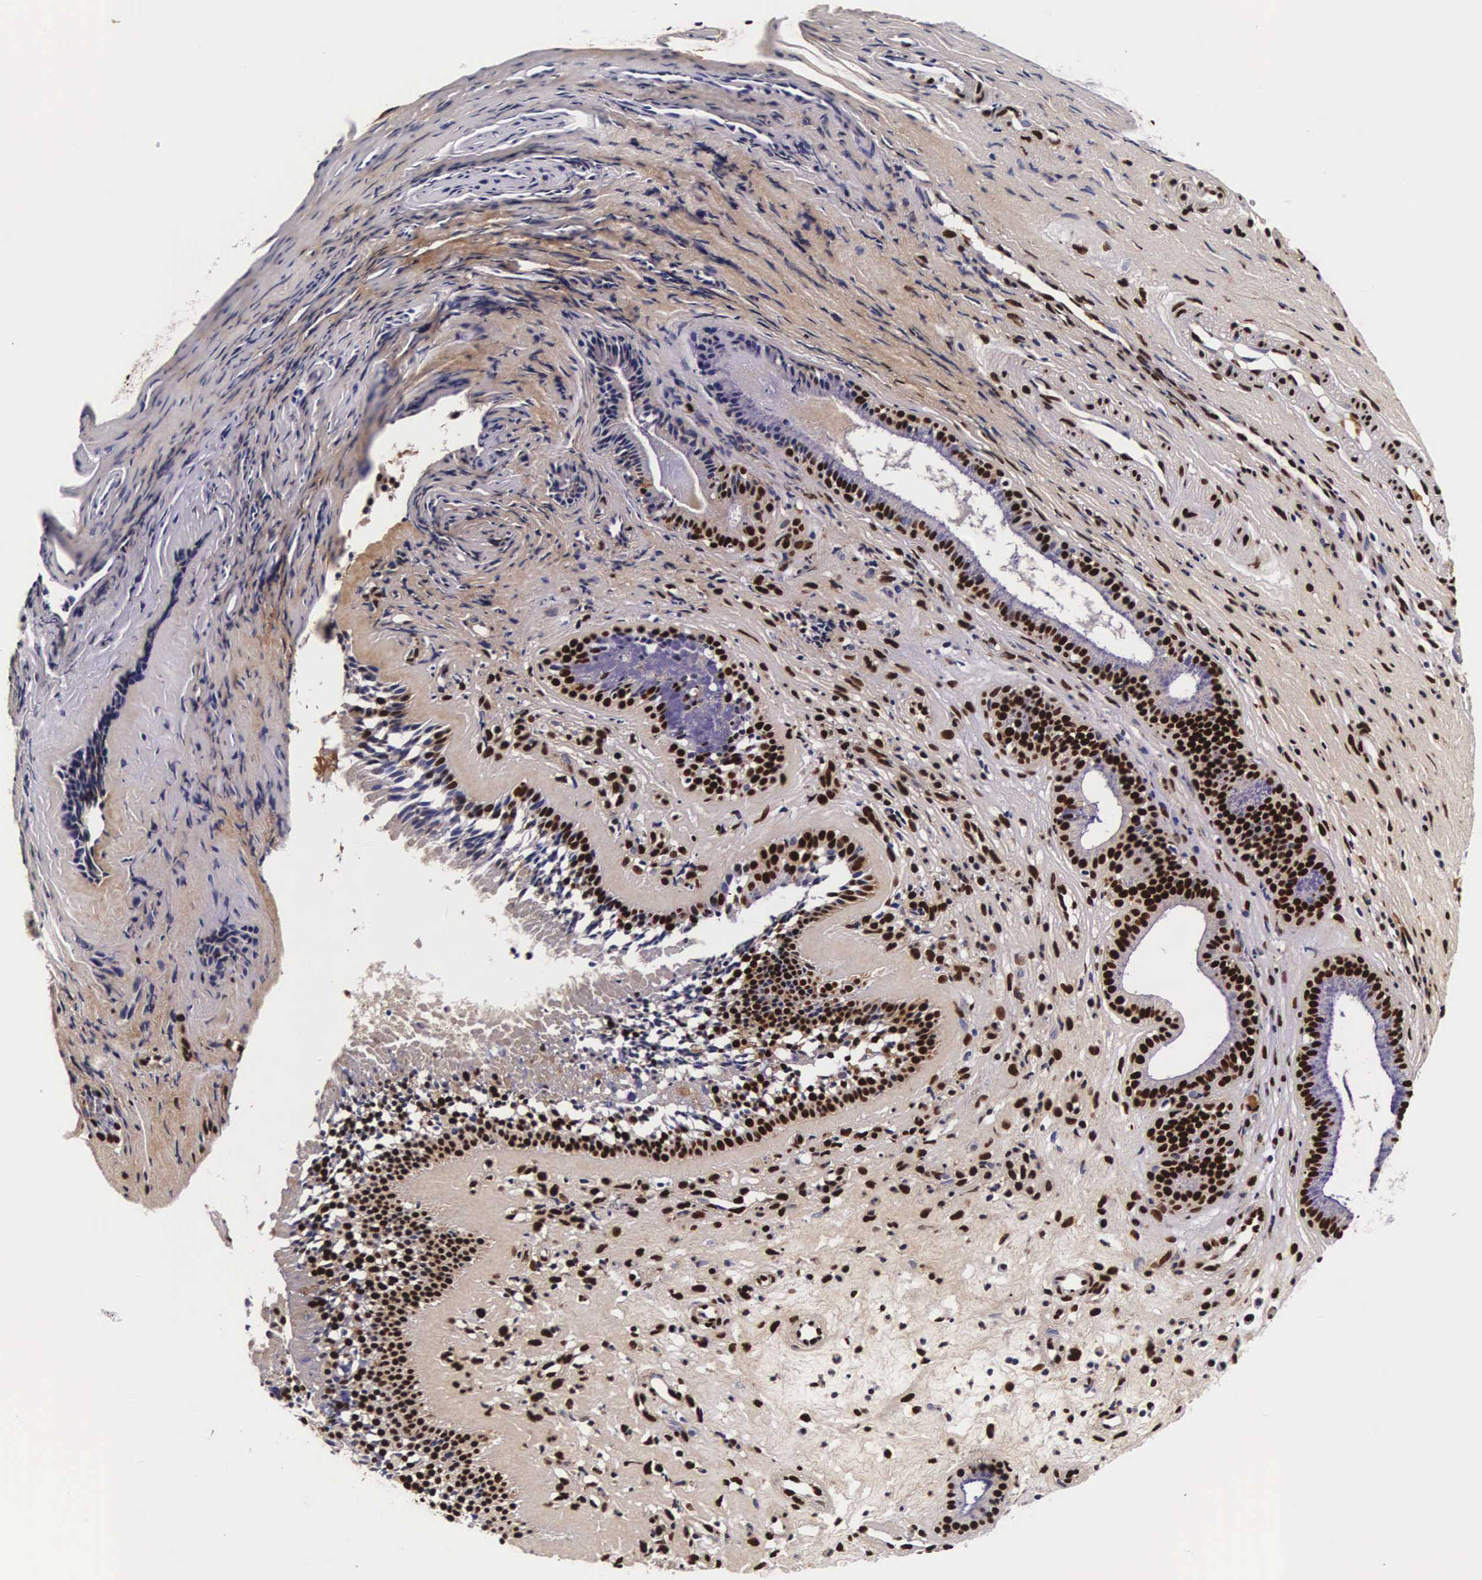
{"staining": {"intensity": "strong", "quantity": "25%-75%", "location": "nuclear"}, "tissue": "nasopharynx", "cell_type": "Respiratory epithelial cells", "image_type": "normal", "snomed": [{"axis": "morphology", "description": "Normal tissue, NOS"}, {"axis": "topography", "description": "Nasopharynx"}], "caption": "Benign nasopharynx was stained to show a protein in brown. There is high levels of strong nuclear expression in about 25%-75% of respiratory epithelial cells.", "gene": "BCL2L2", "patient": {"sex": "female", "age": 78}}